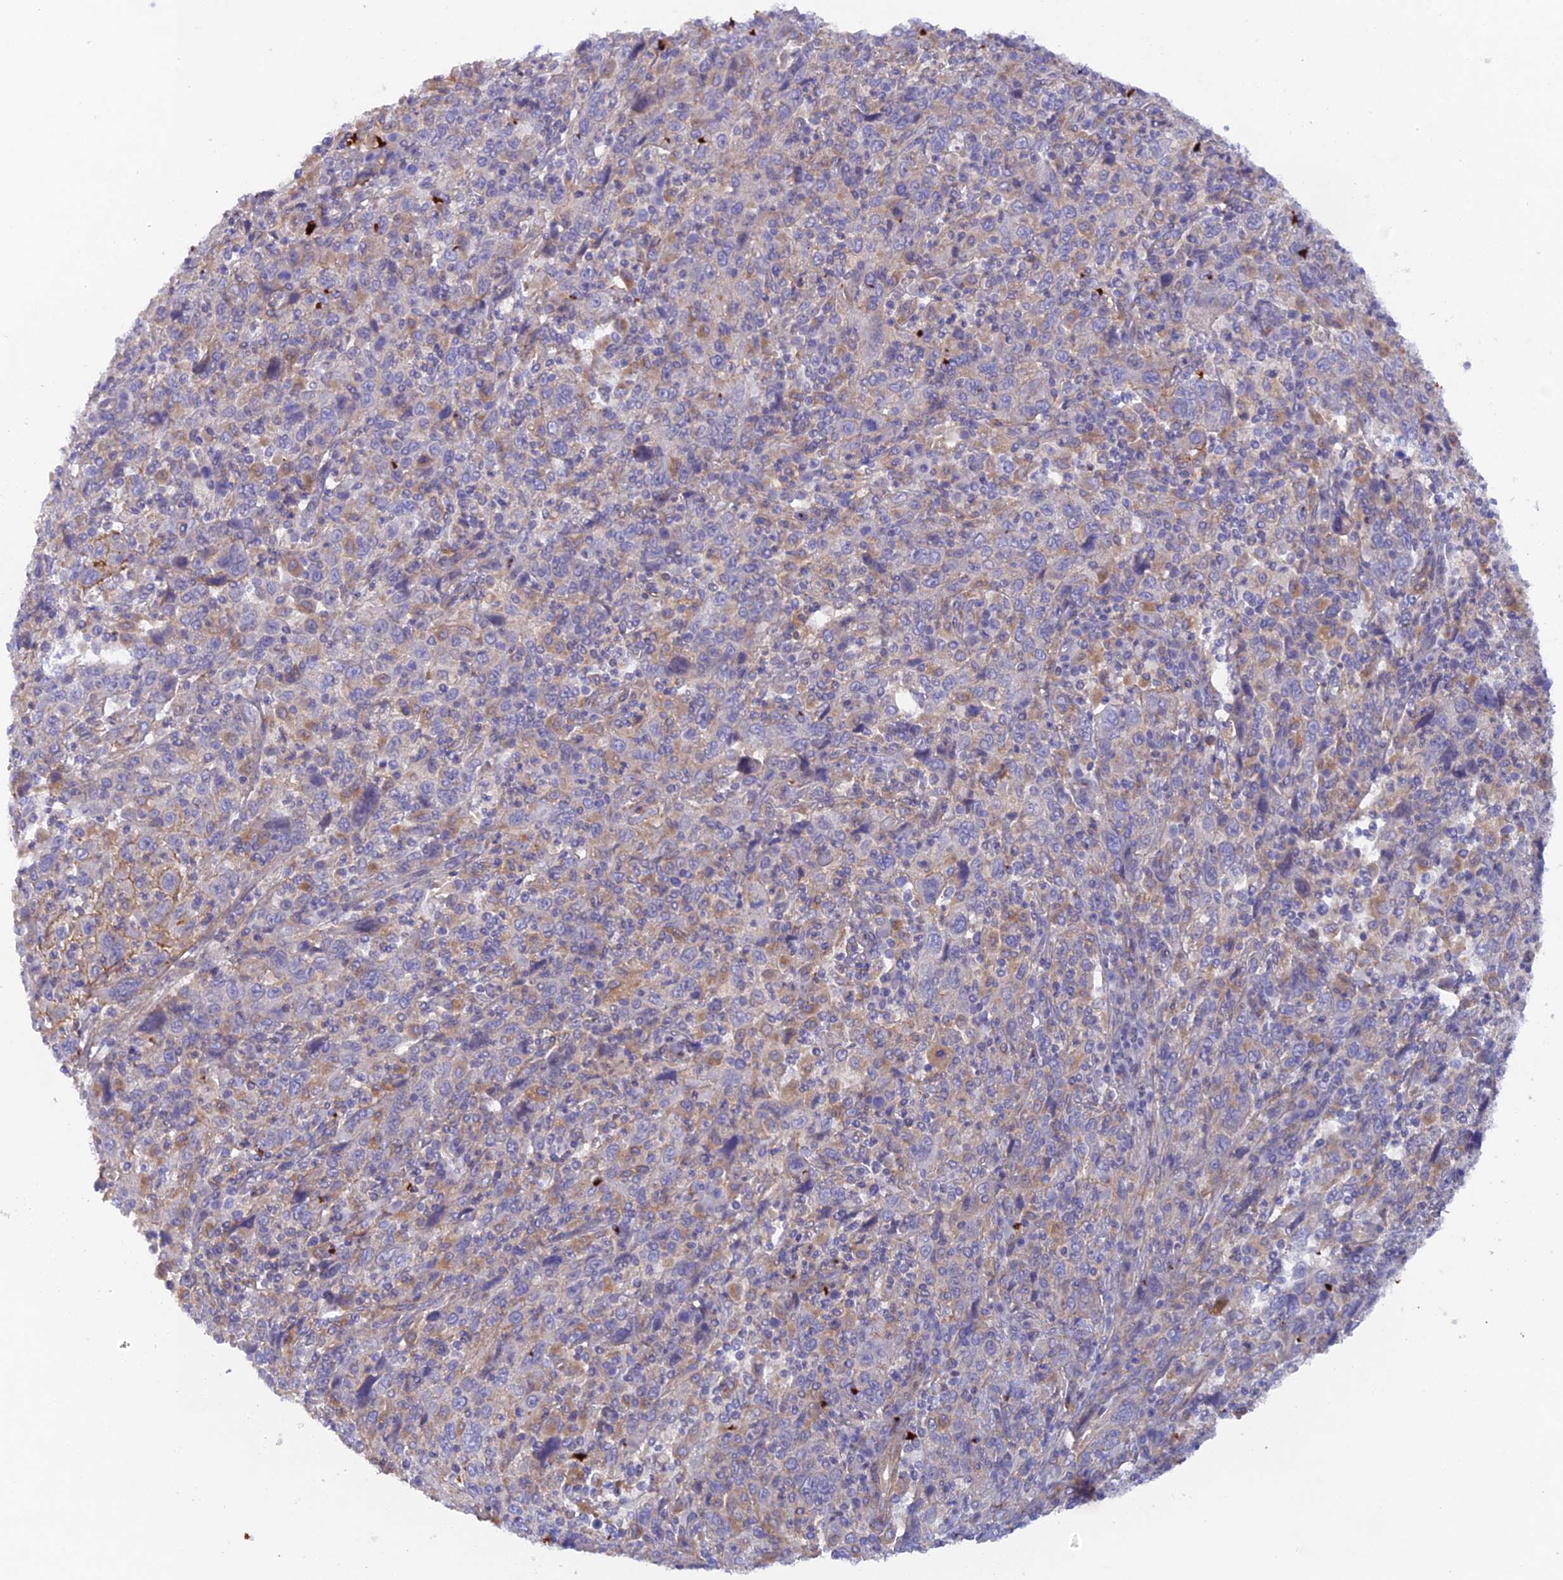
{"staining": {"intensity": "weak", "quantity": "<25%", "location": "cytoplasmic/membranous"}, "tissue": "cervical cancer", "cell_type": "Tumor cells", "image_type": "cancer", "snomed": [{"axis": "morphology", "description": "Squamous cell carcinoma, NOS"}, {"axis": "topography", "description": "Cervix"}], "caption": "Immunohistochemical staining of human cervical cancer displays no significant staining in tumor cells.", "gene": "FZR1", "patient": {"sex": "female", "age": 46}}